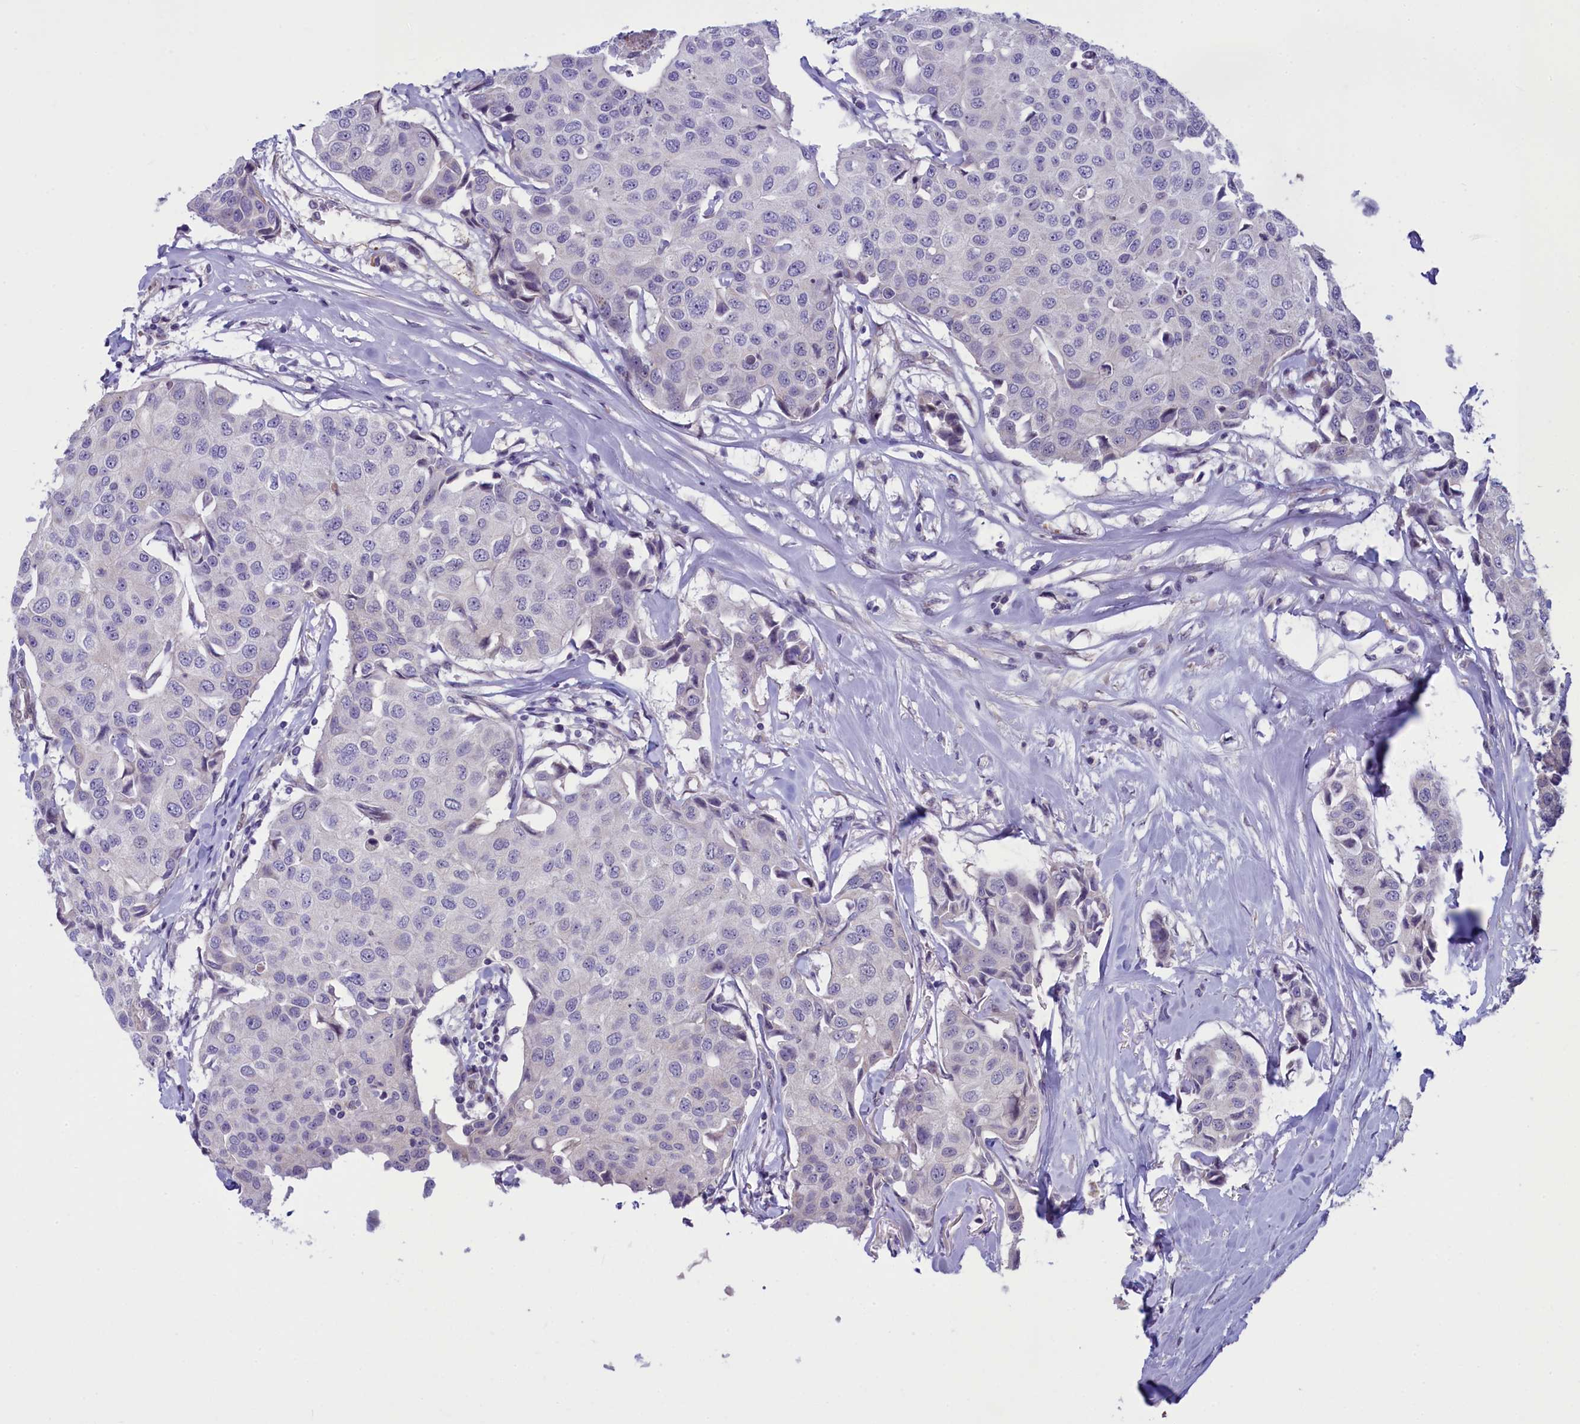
{"staining": {"intensity": "negative", "quantity": "none", "location": "none"}, "tissue": "breast cancer", "cell_type": "Tumor cells", "image_type": "cancer", "snomed": [{"axis": "morphology", "description": "Duct carcinoma"}, {"axis": "topography", "description": "Breast"}], "caption": "IHC micrograph of breast cancer (intraductal carcinoma) stained for a protein (brown), which exhibits no staining in tumor cells.", "gene": "IGSF6", "patient": {"sex": "female", "age": 80}}